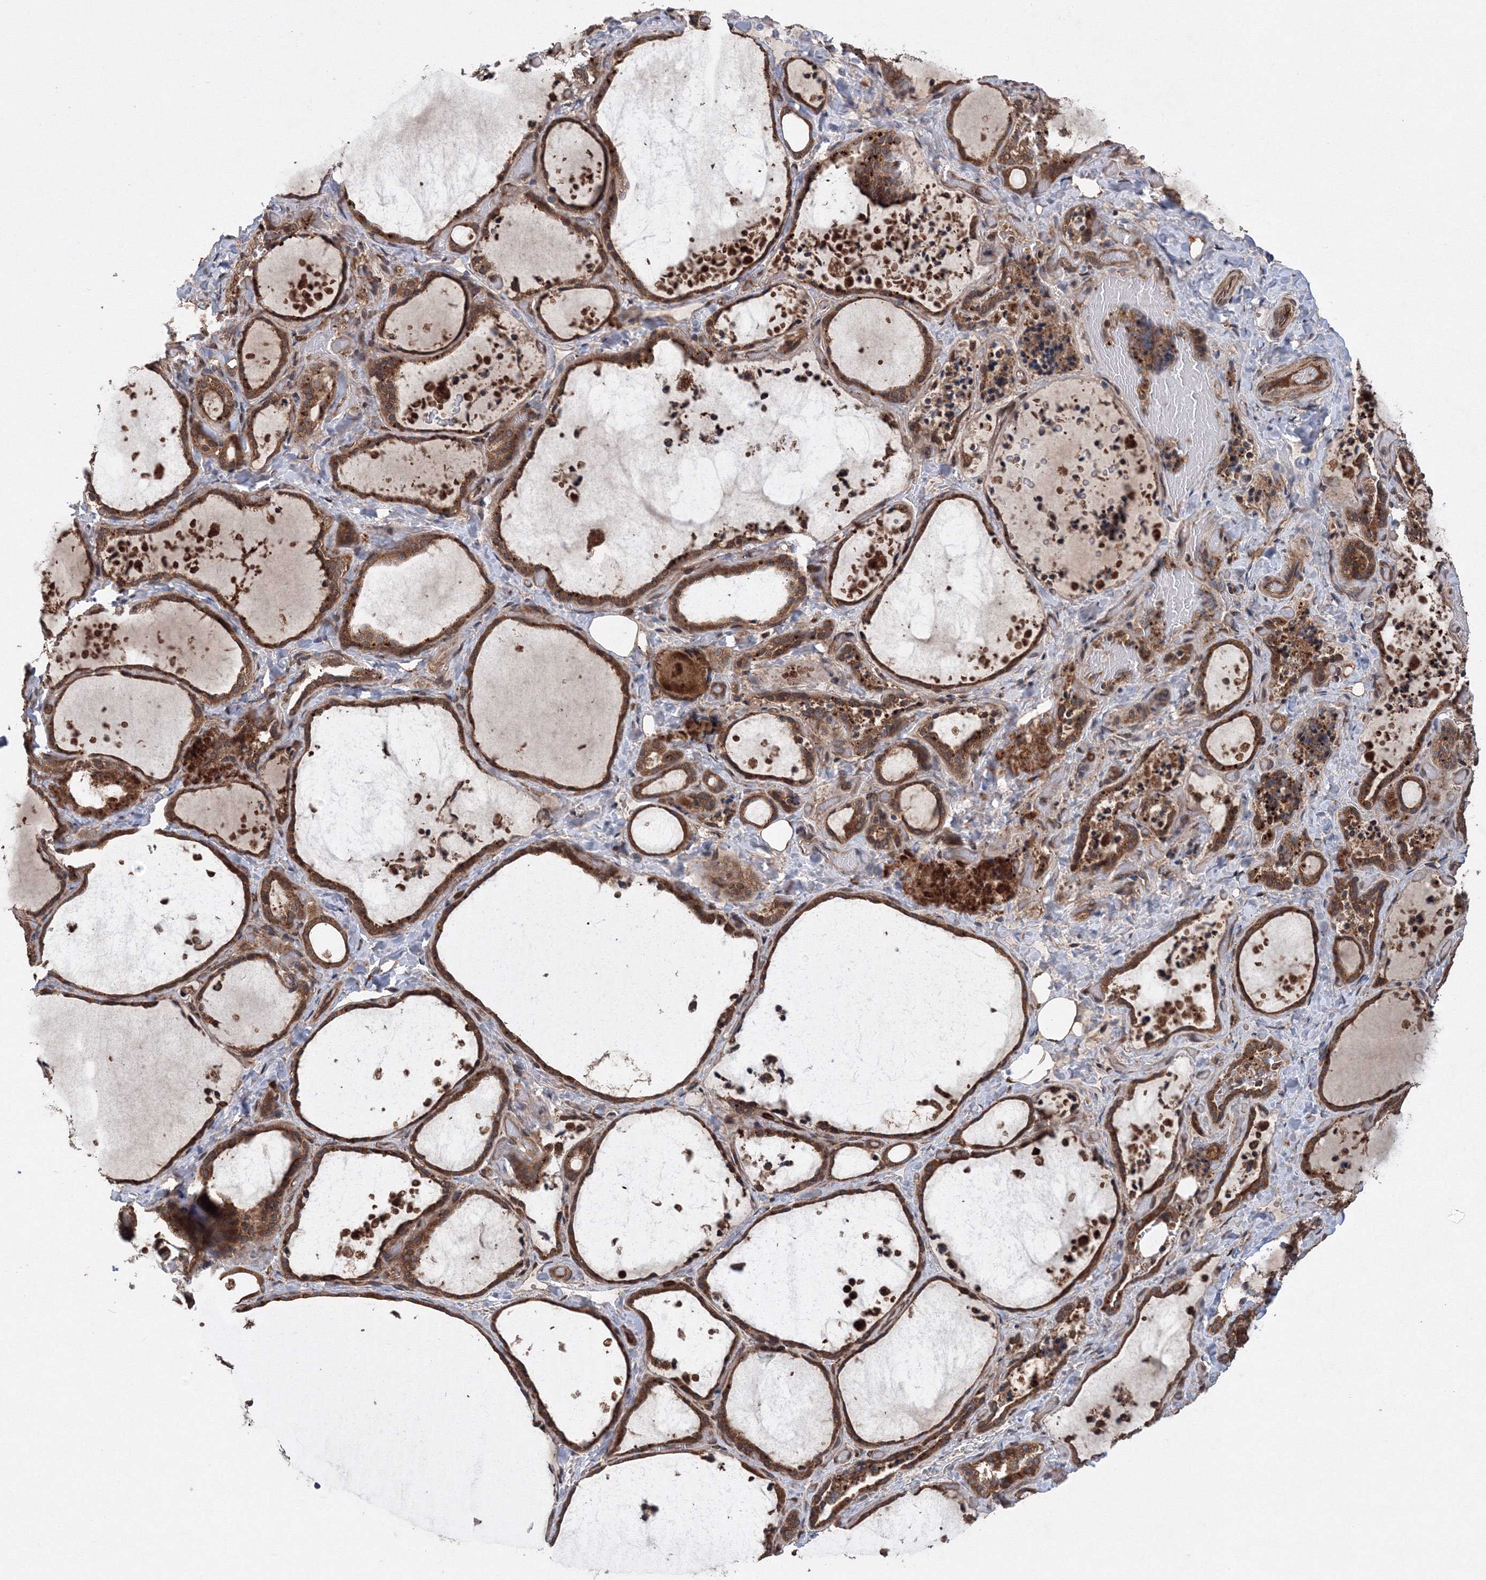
{"staining": {"intensity": "strong", "quantity": ">75%", "location": "cytoplasmic/membranous"}, "tissue": "thyroid gland", "cell_type": "Glandular cells", "image_type": "normal", "snomed": [{"axis": "morphology", "description": "Normal tissue, NOS"}, {"axis": "topography", "description": "Thyroid gland"}], "caption": "This micrograph displays immunohistochemistry (IHC) staining of benign human thyroid gland, with high strong cytoplasmic/membranous staining in about >75% of glandular cells.", "gene": "ATG3", "patient": {"sex": "female", "age": 44}}